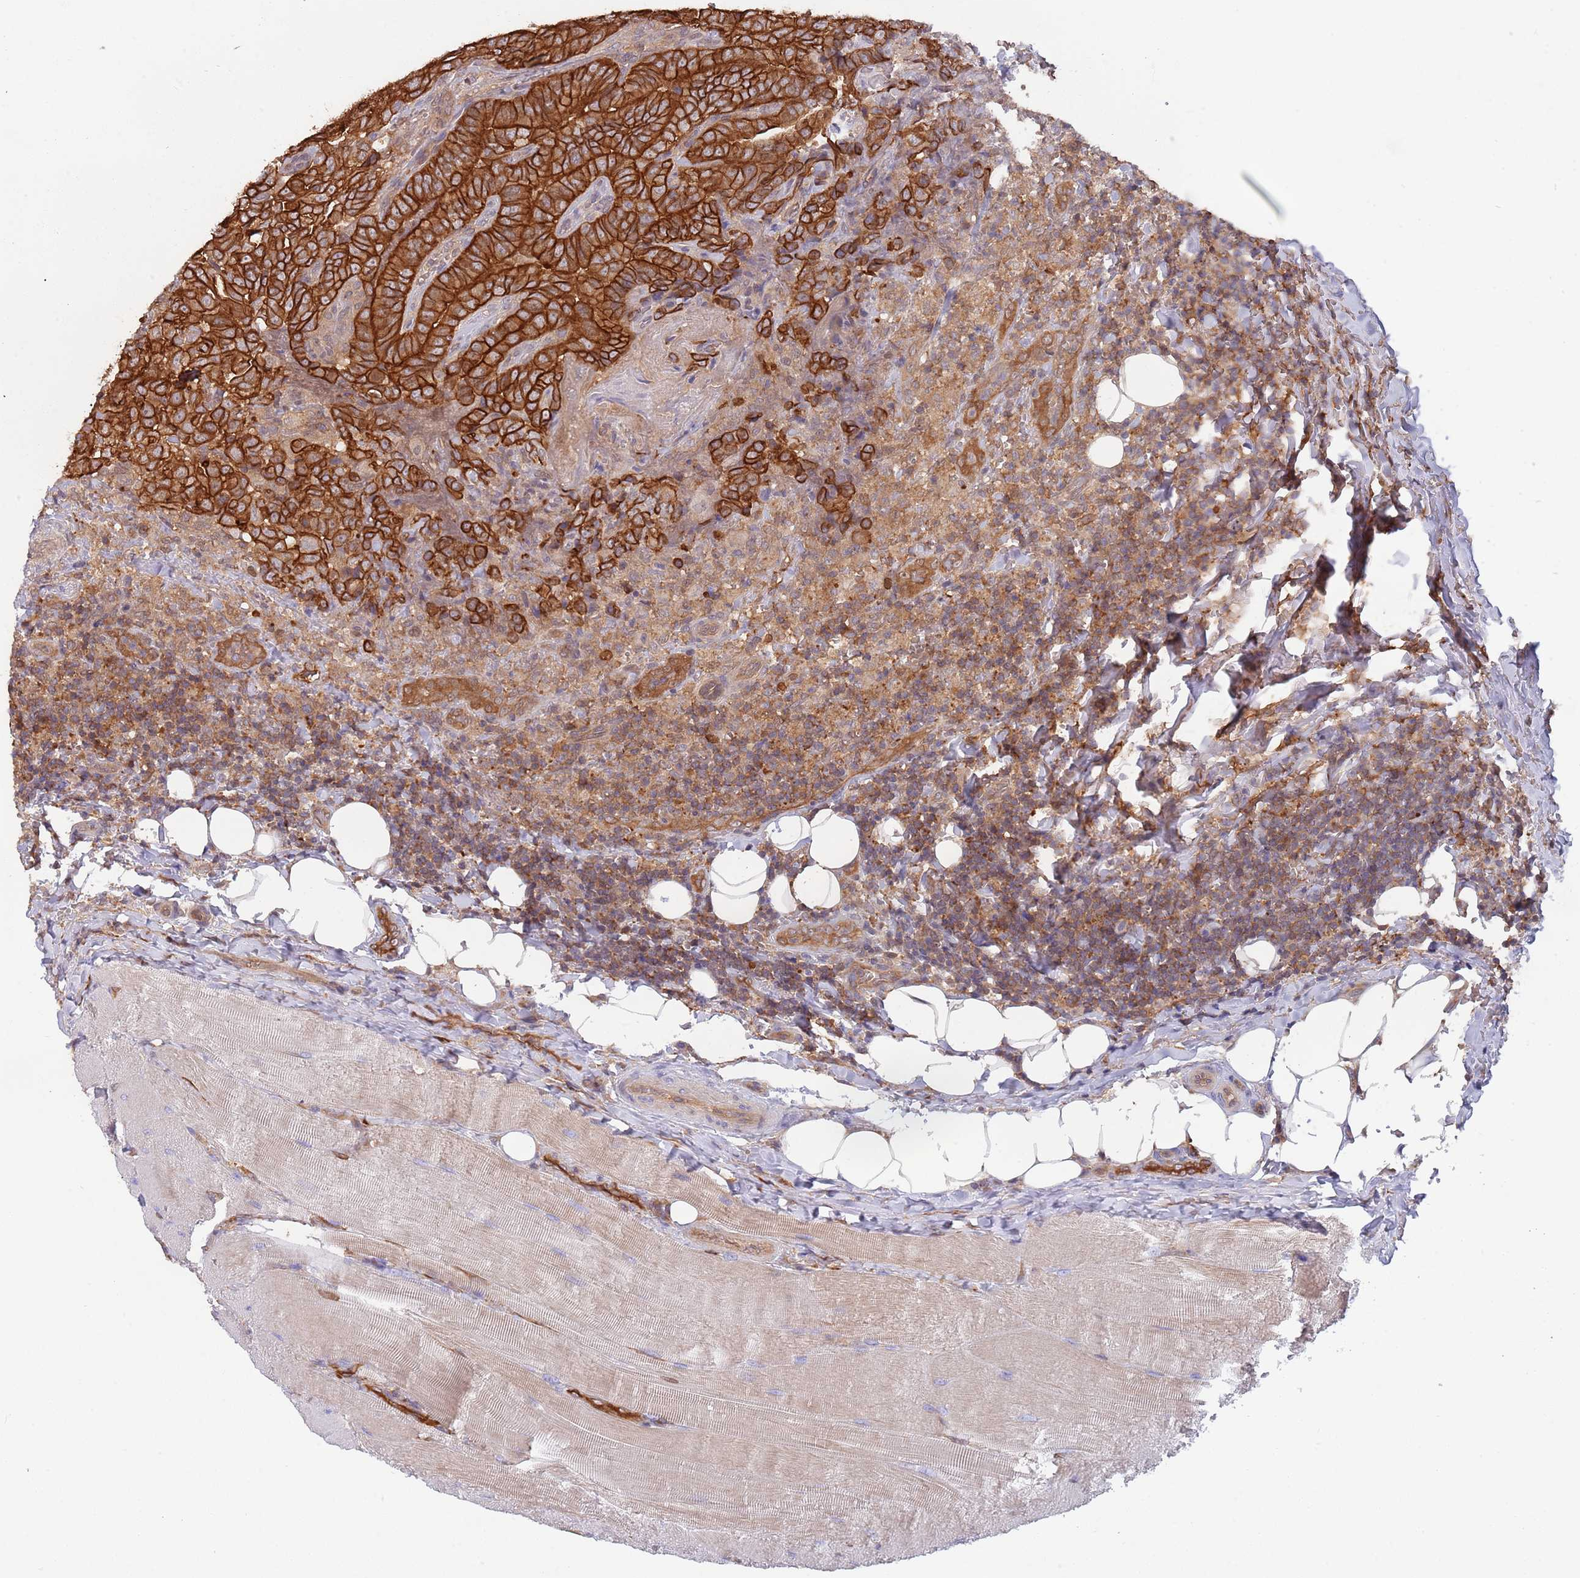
{"staining": {"intensity": "strong", "quantity": ">75%", "location": "cytoplasmic/membranous"}, "tissue": "thyroid cancer", "cell_type": "Tumor cells", "image_type": "cancer", "snomed": [{"axis": "morphology", "description": "Papillary adenocarcinoma, NOS"}, {"axis": "topography", "description": "Thyroid gland"}], "caption": "An immunohistochemistry (IHC) histopathology image of tumor tissue is shown. Protein staining in brown labels strong cytoplasmic/membranous positivity in thyroid cancer within tumor cells.", "gene": "GSDMD", "patient": {"sex": "male", "age": 61}}